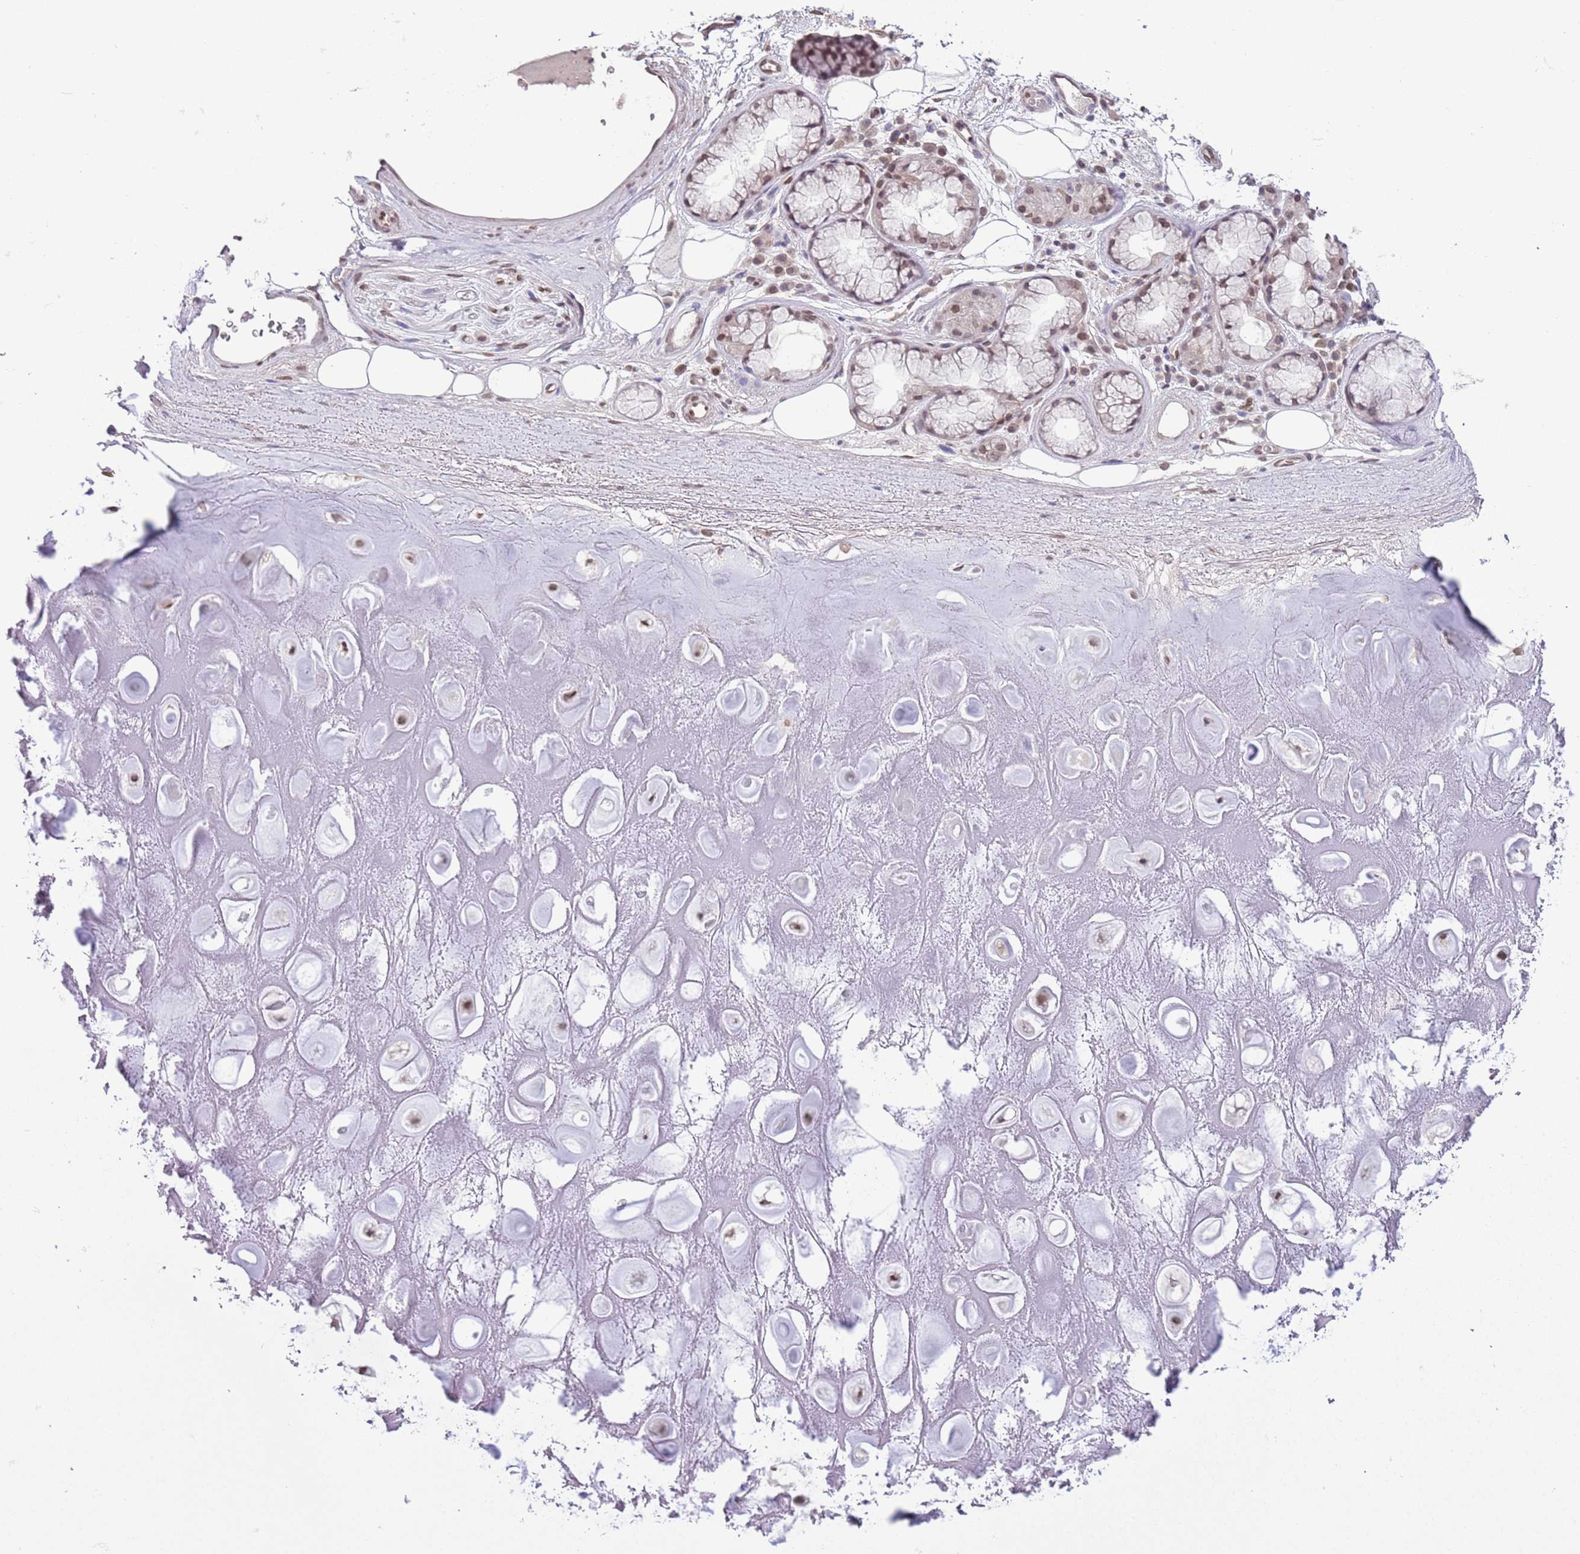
{"staining": {"intensity": "negative", "quantity": "none", "location": "none"}, "tissue": "adipose tissue", "cell_type": "Adipocytes", "image_type": "normal", "snomed": [{"axis": "morphology", "description": "Normal tissue, NOS"}, {"axis": "topography", "description": "Cartilage tissue"}], "caption": "This is an immunohistochemistry histopathology image of unremarkable adipose tissue. There is no positivity in adipocytes.", "gene": "ZGLP1", "patient": {"sex": "male", "age": 81}}